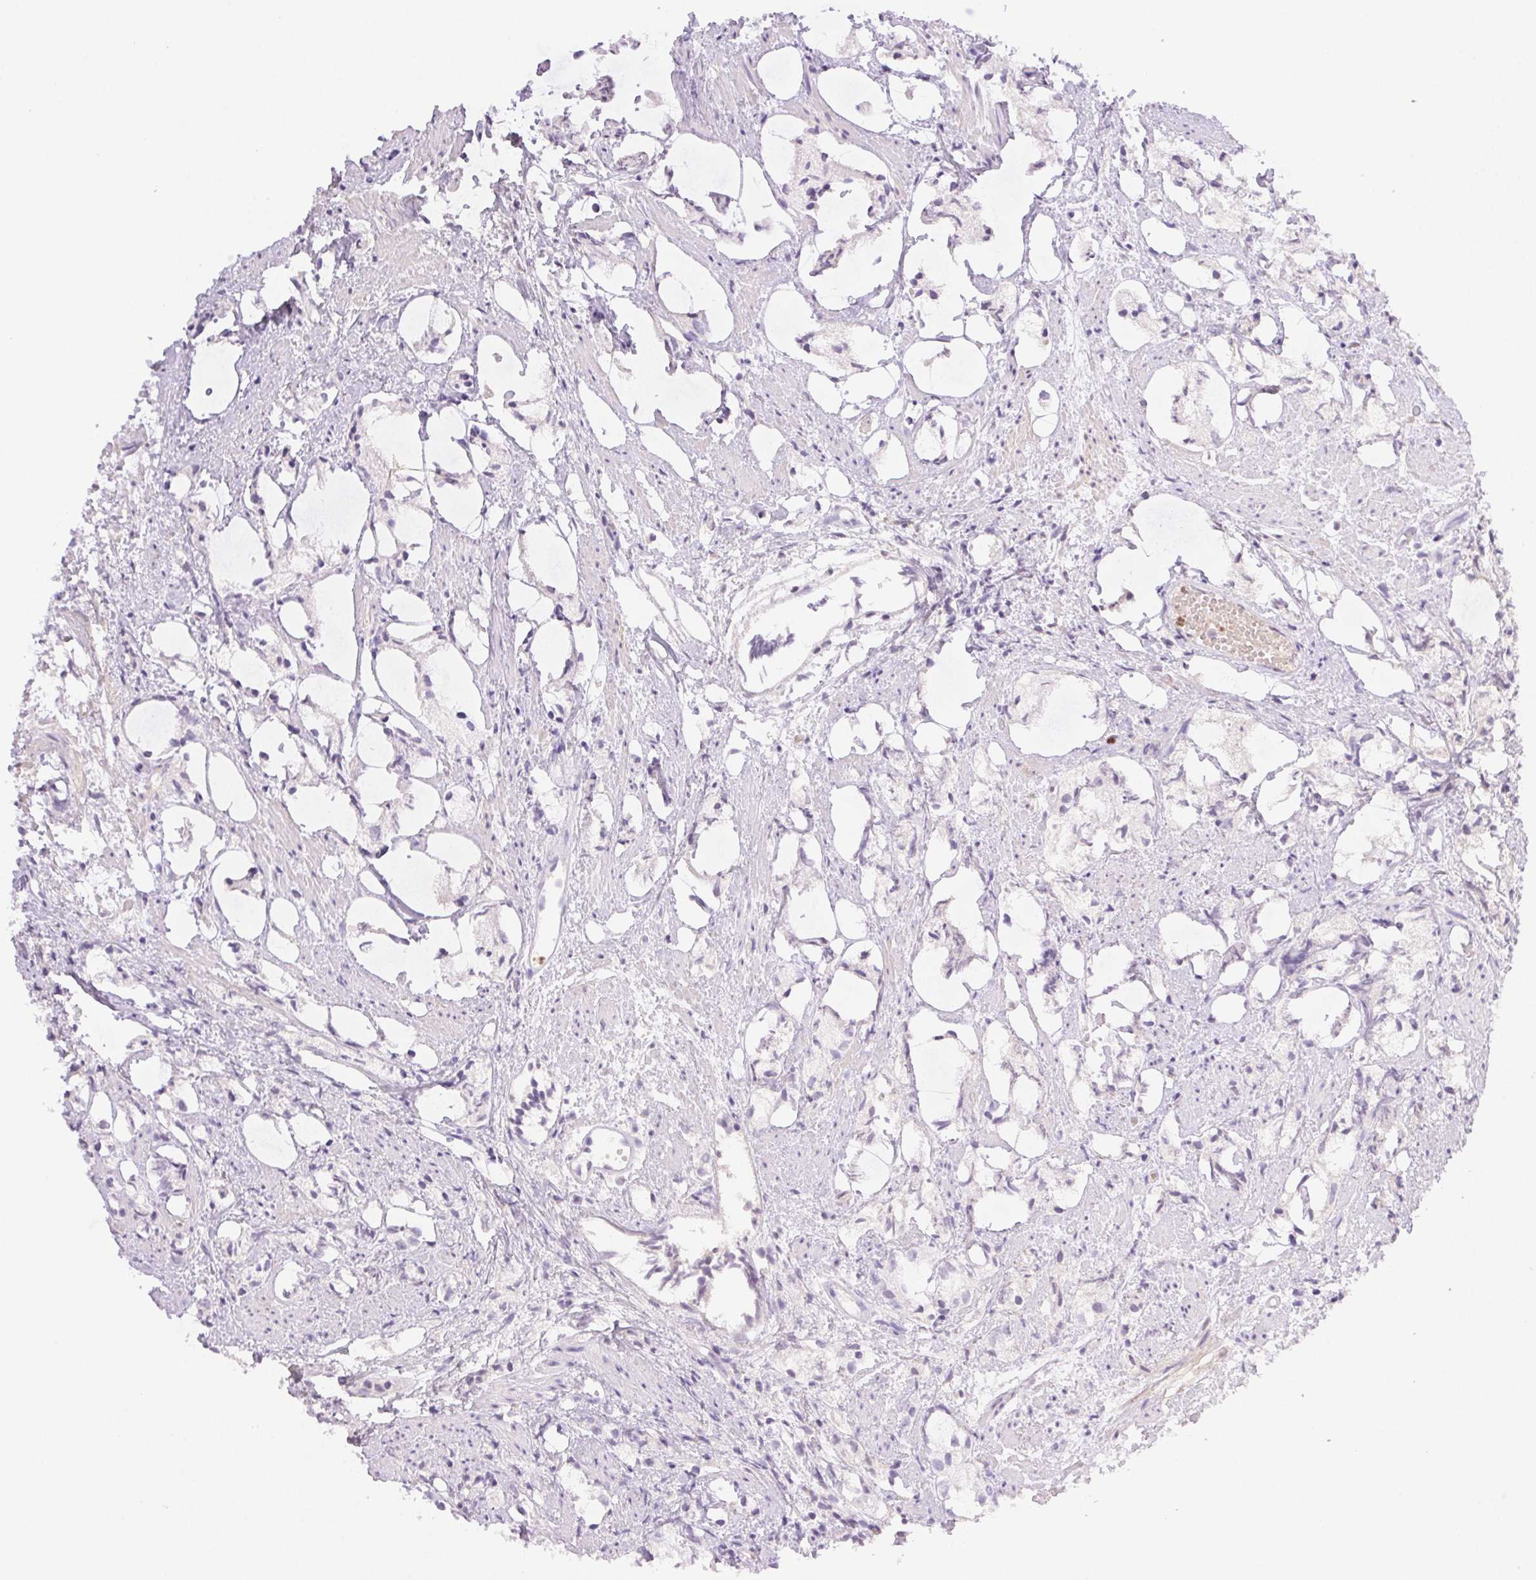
{"staining": {"intensity": "negative", "quantity": "none", "location": "none"}, "tissue": "prostate cancer", "cell_type": "Tumor cells", "image_type": "cancer", "snomed": [{"axis": "morphology", "description": "Adenocarcinoma, High grade"}, {"axis": "topography", "description": "Prostate"}], "caption": "This is a image of immunohistochemistry staining of prostate cancer (high-grade adenocarcinoma), which shows no expression in tumor cells.", "gene": "PADI4", "patient": {"sex": "male", "age": 85}}